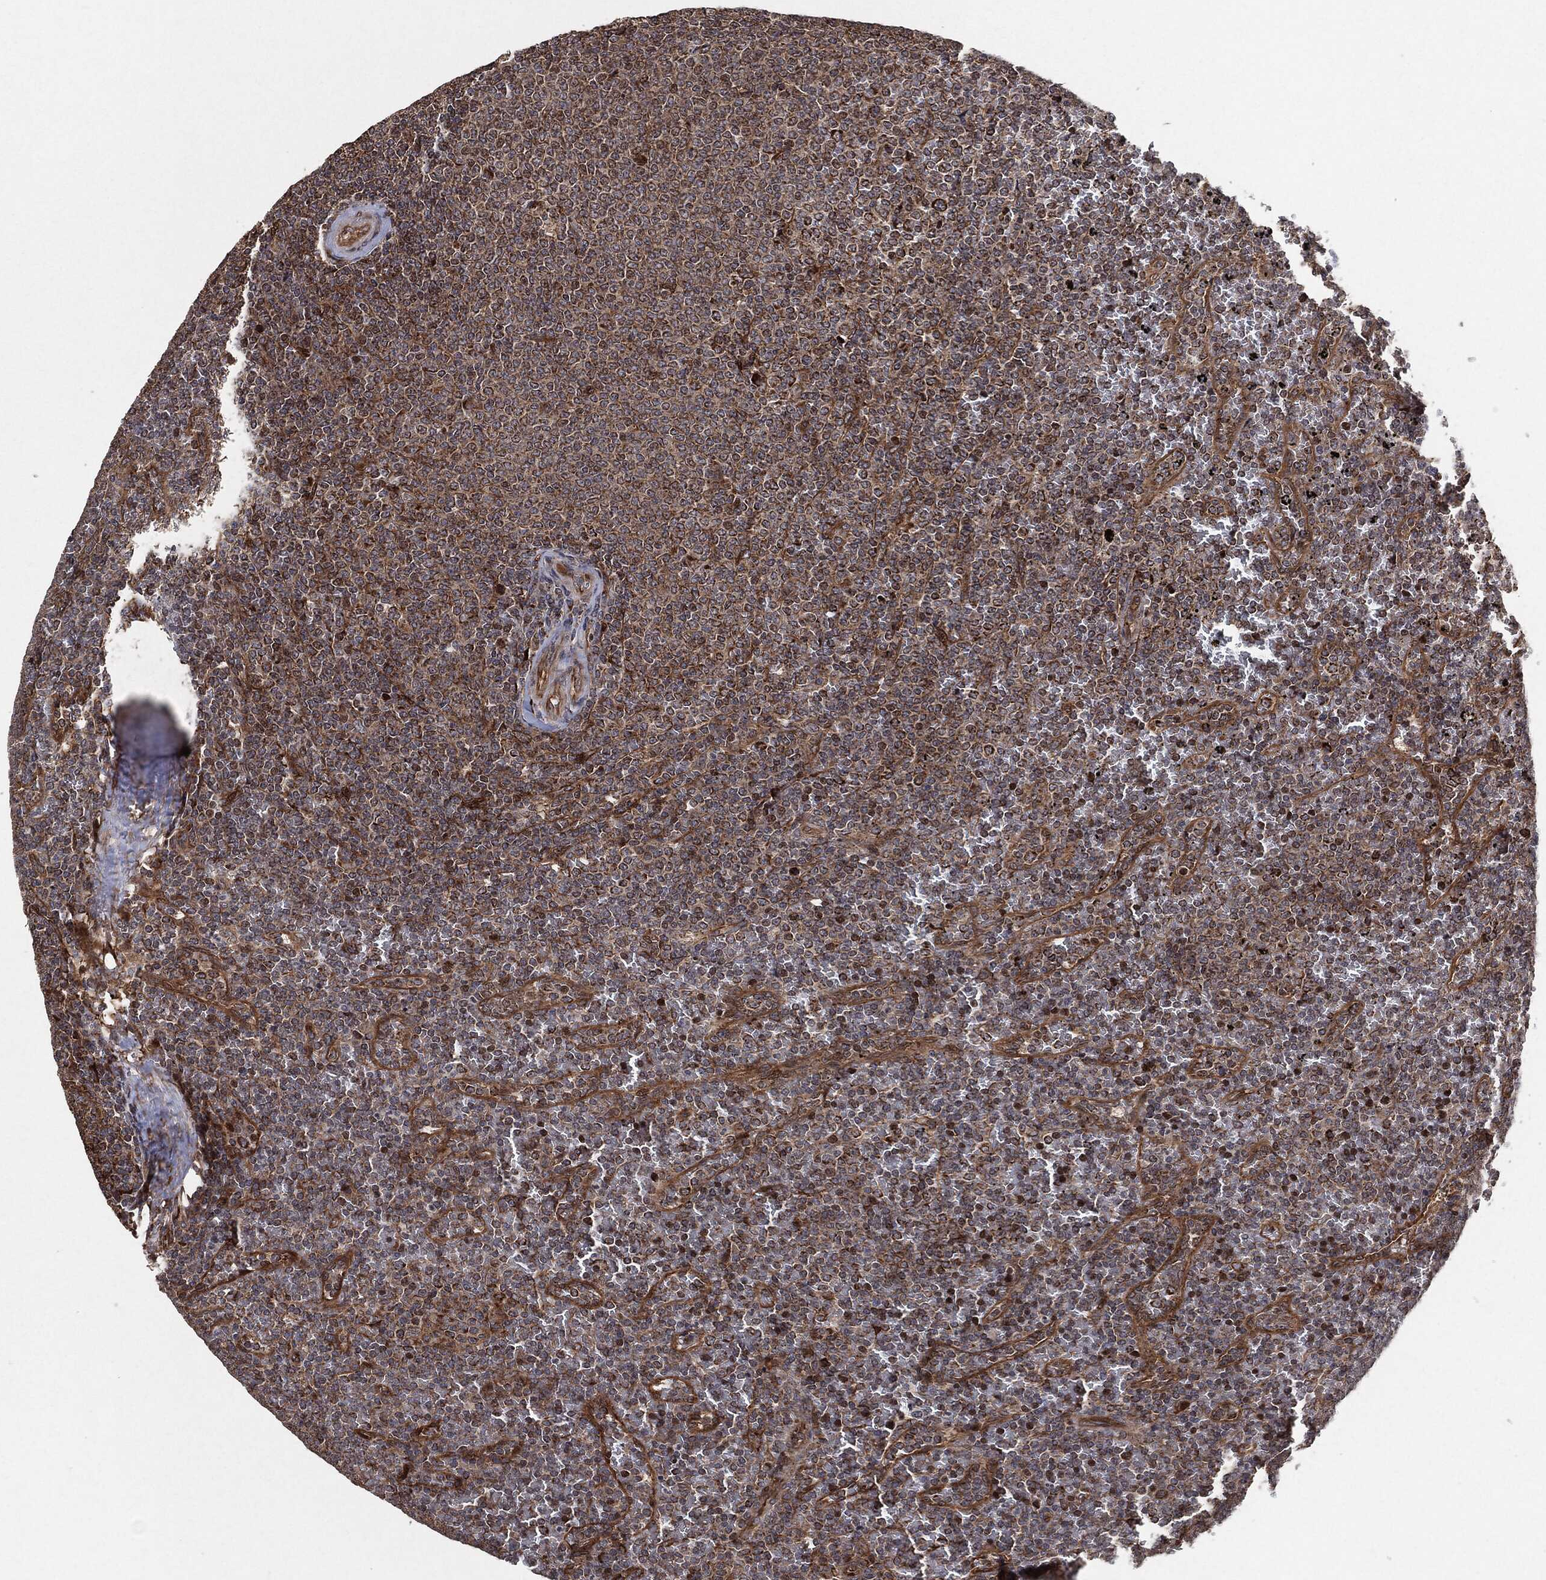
{"staining": {"intensity": "moderate", "quantity": "<25%", "location": "cytoplasmic/membranous"}, "tissue": "lymphoma", "cell_type": "Tumor cells", "image_type": "cancer", "snomed": [{"axis": "morphology", "description": "Malignant lymphoma, non-Hodgkin's type, Low grade"}, {"axis": "topography", "description": "Spleen"}], "caption": "Human malignant lymphoma, non-Hodgkin's type (low-grade) stained for a protein (brown) shows moderate cytoplasmic/membranous positive expression in approximately <25% of tumor cells.", "gene": "BCAR1", "patient": {"sex": "female", "age": 77}}